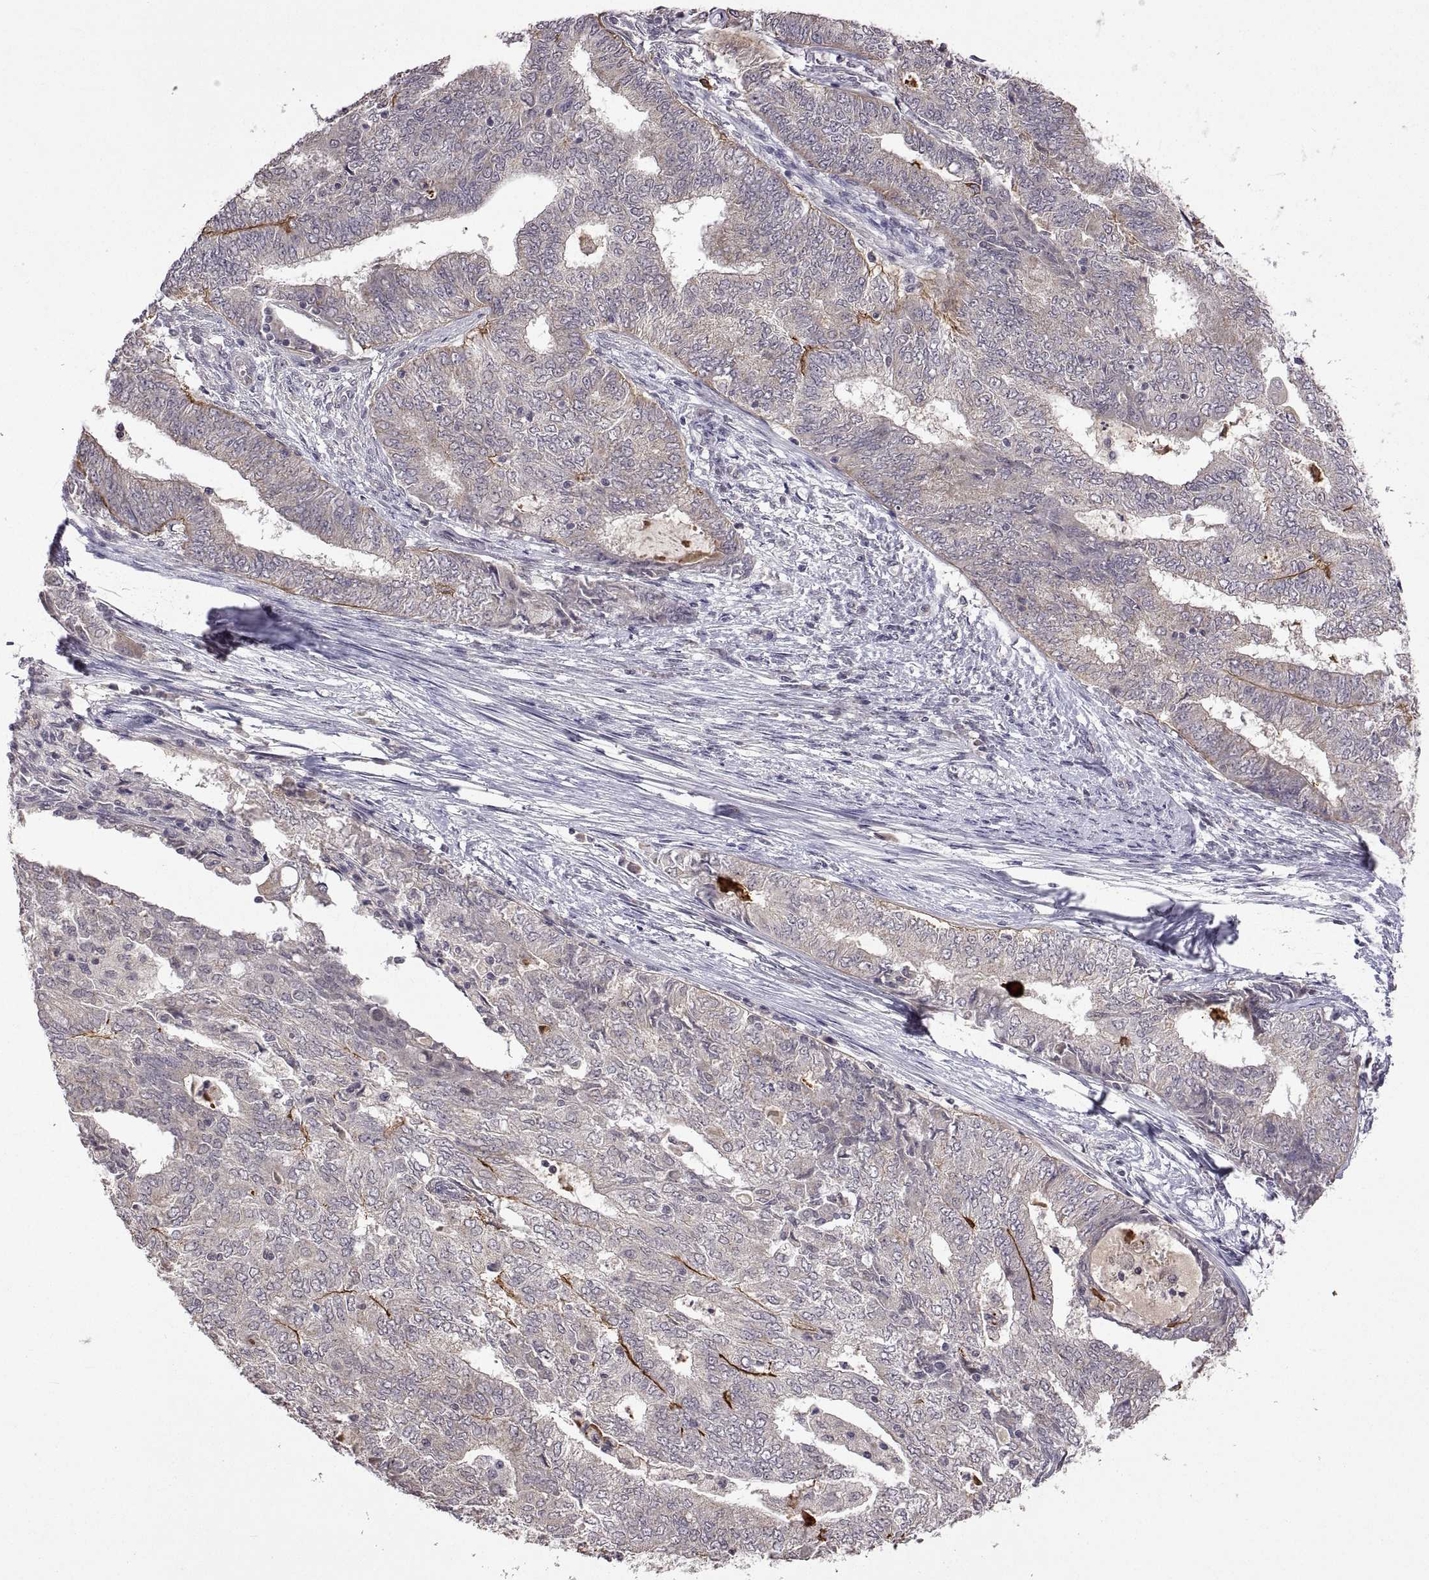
{"staining": {"intensity": "negative", "quantity": "none", "location": "none"}, "tissue": "endometrial cancer", "cell_type": "Tumor cells", "image_type": "cancer", "snomed": [{"axis": "morphology", "description": "Adenocarcinoma, NOS"}, {"axis": "topography", "description": "Endometrium"}], "caption": "Endometrial adenocarcinoma was stained to show a protein in brown. There is no significant expression in tumor cells.", "gene": "LAMA1", "patient": {"sex": "female", "age": 62}}